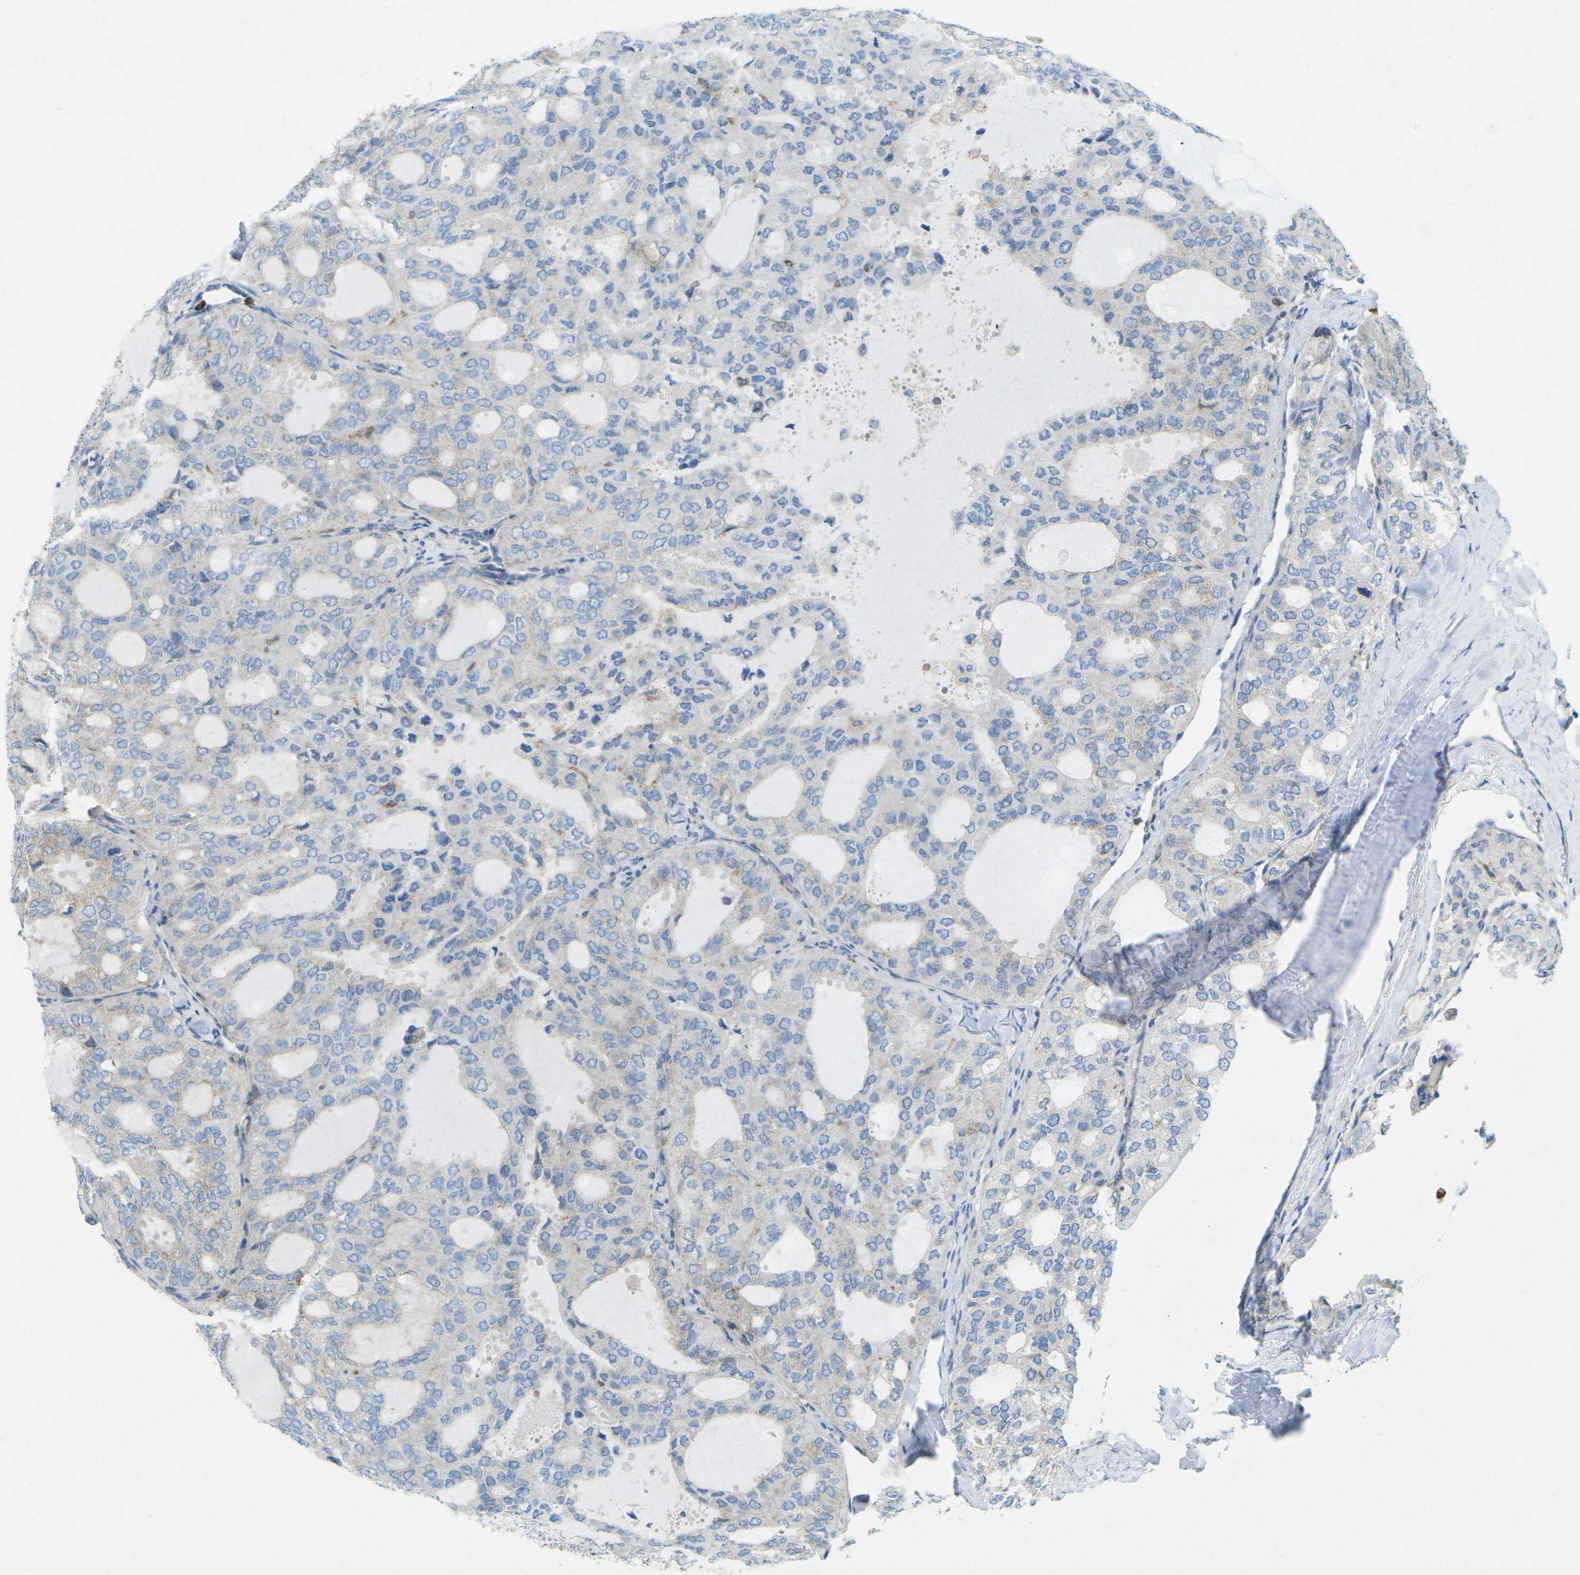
{"staining": {"intensity": "negative", "quantity": "none", "location": "none"}, "tissue": "thyroid cancer", "cell_type": "Tumor cells", "image_type": "cancer", "snomed": [{"axis": "morphology", "description": "Follicular adenoma carcinoma, NOS"}, {"axis": "topography", "description": "Thyroid gland"}], "caption": "Immunohistochemistry of thyroid cancer demonstrates no positivity in tumor cells.", "gene": "STK11", "patient": {"sex": "male", "age": 75}}